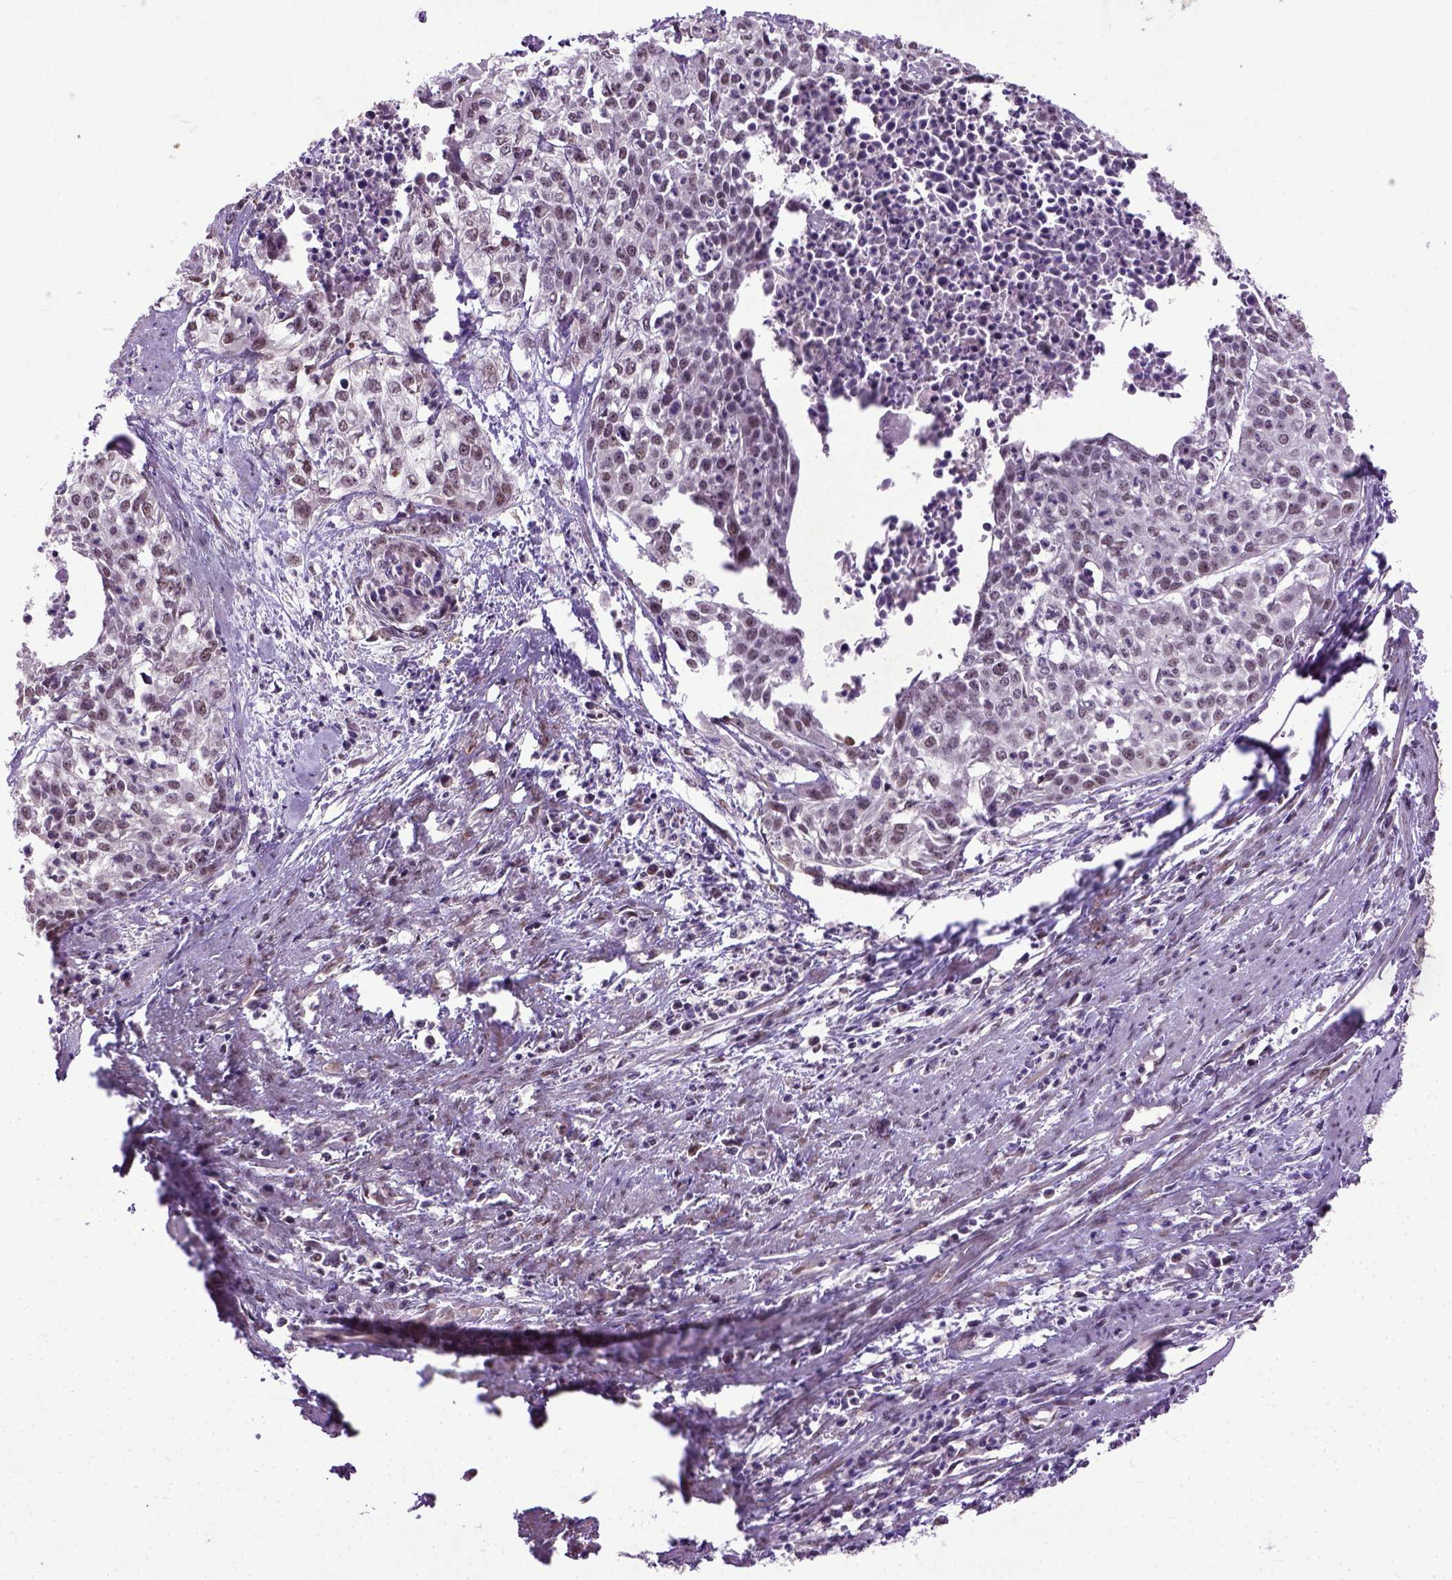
{"staining": {"intensity": "moderate", "quantity": ">75%", "location": "nuclear"}, "tissue": "cervical cancer", "cell_type": "Tumor cells", "image_type": "cancer", "snomed": [{"axis": "morphology", "description": "Squamous cell carcinoma, NOS"}, {"axis": "topography", "description": "Cervix"}], "caption": "Cervical cancer (squamous cell carcinoma) stained with a brown dye shows moderate nuclear positive positivity in approximately >75% of tumor cells.", "gene": "UBA3", "patient": {"sex": "female", "age": 39}}